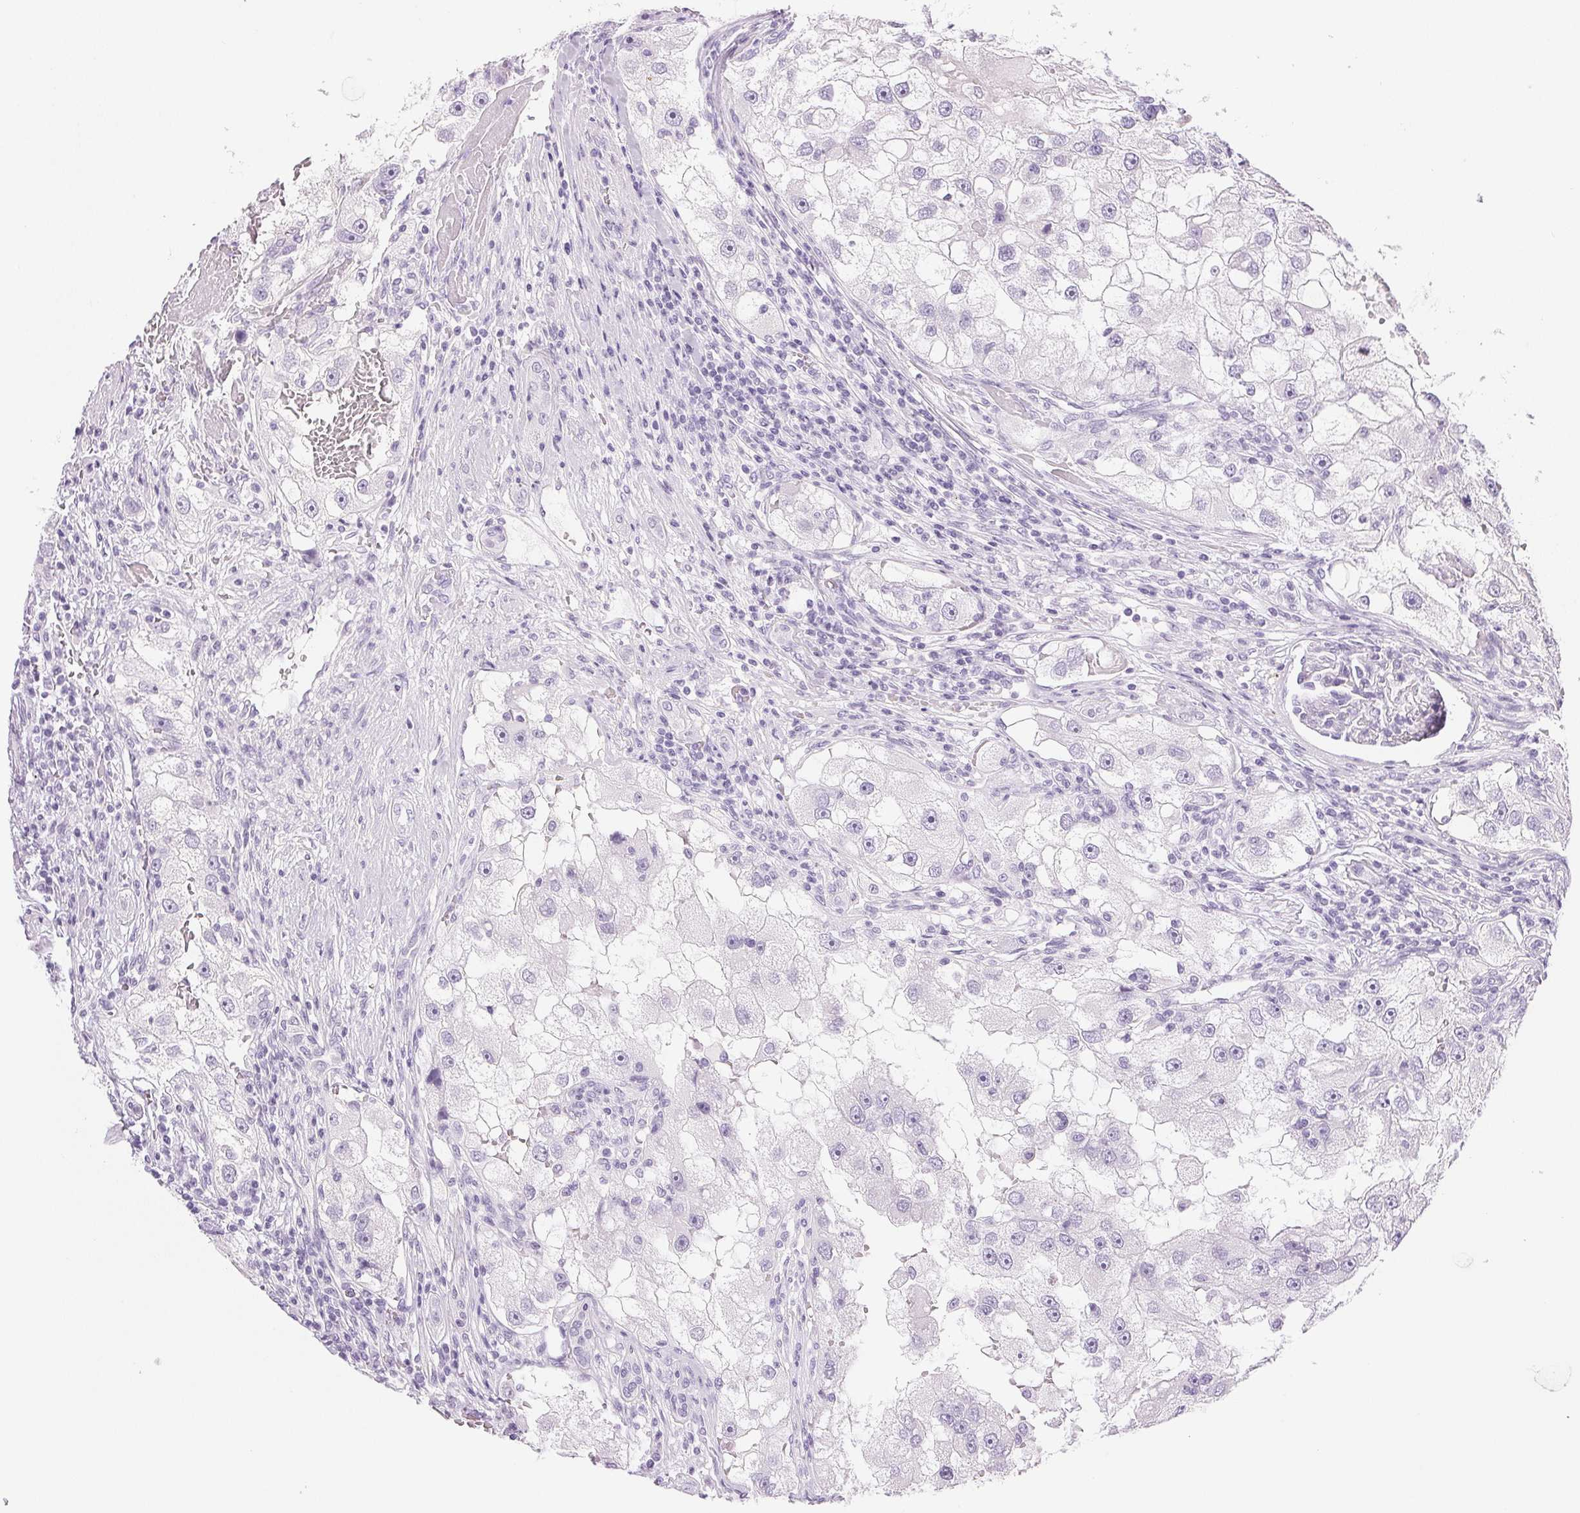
{"staining": {"intensity": "negative", "quantity": "none", "location": "none"}, "tissue": "renal cancer", "cell_type": "Tumor cells", "image_type": "cancer", "snomed": [{"axis": "morphology", "description": "Adenocarcinoma, NOS"}, {"axis": "topography", "description": "Kidney"}], "caption": "Immunohistochemical staining of human renal adenocarcinoma exhibits no significant positivity in tumor cells.", "gene": "IGFBP1", "patient": {"sex": "male", "age": 63}}